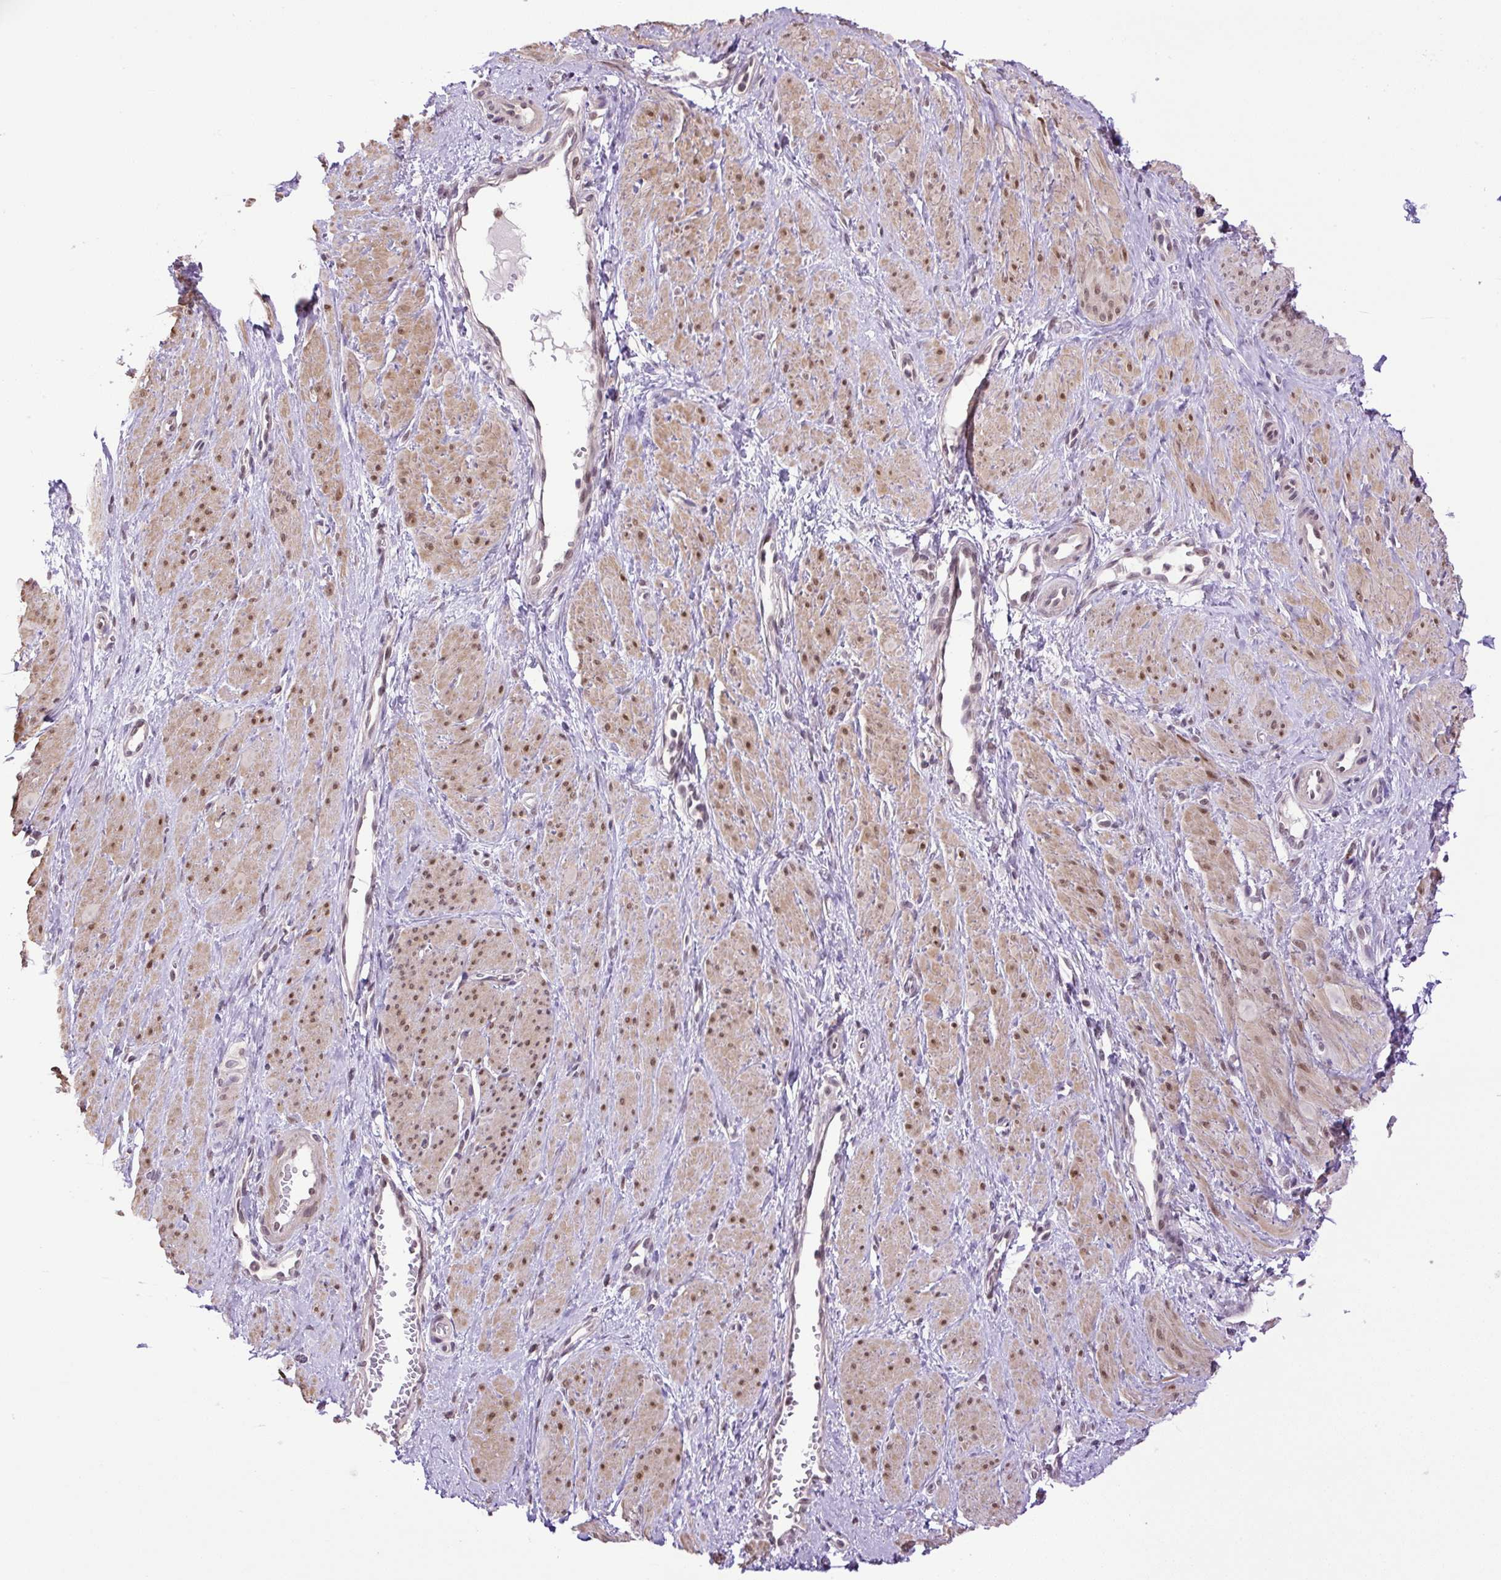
{"staining": {"intensity": "moderate", "quantity": "25%-75%", "location": "cytoplasmic/membranous,nuclear"}, "tissue": "smooth muscle", "cell_type": "Smooth muscle cells", "image_type": "normal", "snomed": [{"axis": "morphology", "description": "Normal tissue, NOS"}, {"axis": "topography", "description": "Smooth muscle"}, {"axis": "topography", "description": "Uterus"}], "caption": "A histopathology image of human smooth muscle stained for a protein demonstrates moderate cytoplasmic/membranous,nuclear brown staining in smooth muscle cells. The protein is stained brown, and the nuclei are stained in blue (DAB IHC with brightfield microscopy, high magnification).", "gene": "KPNA1", "patient": {"sex": "female", "age": 39}}